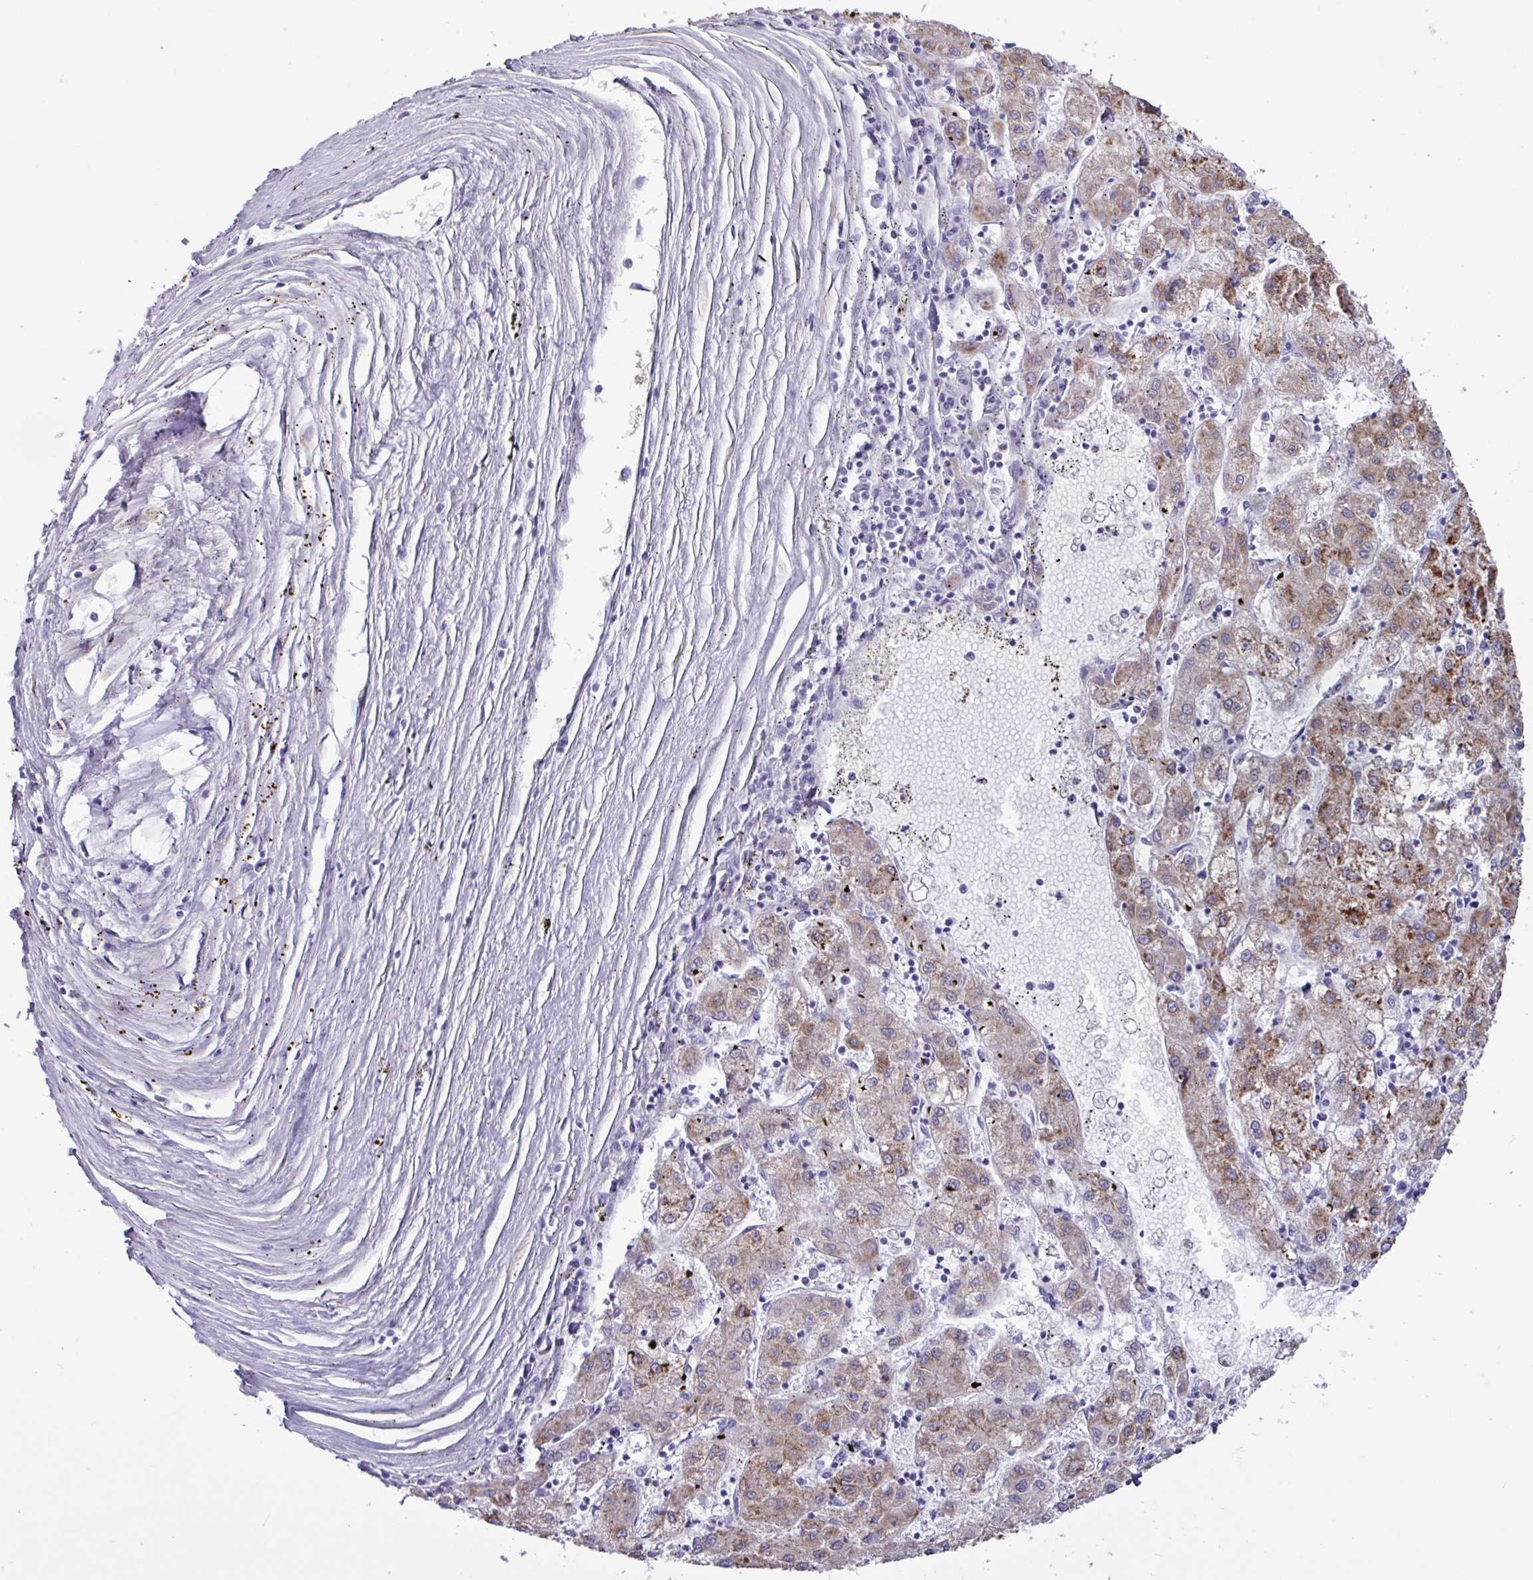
{"staining": {"intensity": "moderate", "quantity": "25%-75%", "location": "cytoplasmic/membranous"}, "tissue": "liver cancer", "cell_type": "Tumor cells", "image_type": "cancer", "snomed": [{"axis": "morphology", "description": "Carcinoma, Hepatocellular, NOS"}, {"axis": "topography", "description": "Liver"}], "caption": "Brown immunohistochemical staining in liver hepatocellular carcinoma reveals moderate cytoplasmic/membranous expression in about 25%-75% of tumor cells.", "gene": "PPP1R35", "patient": {"sex": "male", "age": 72}}